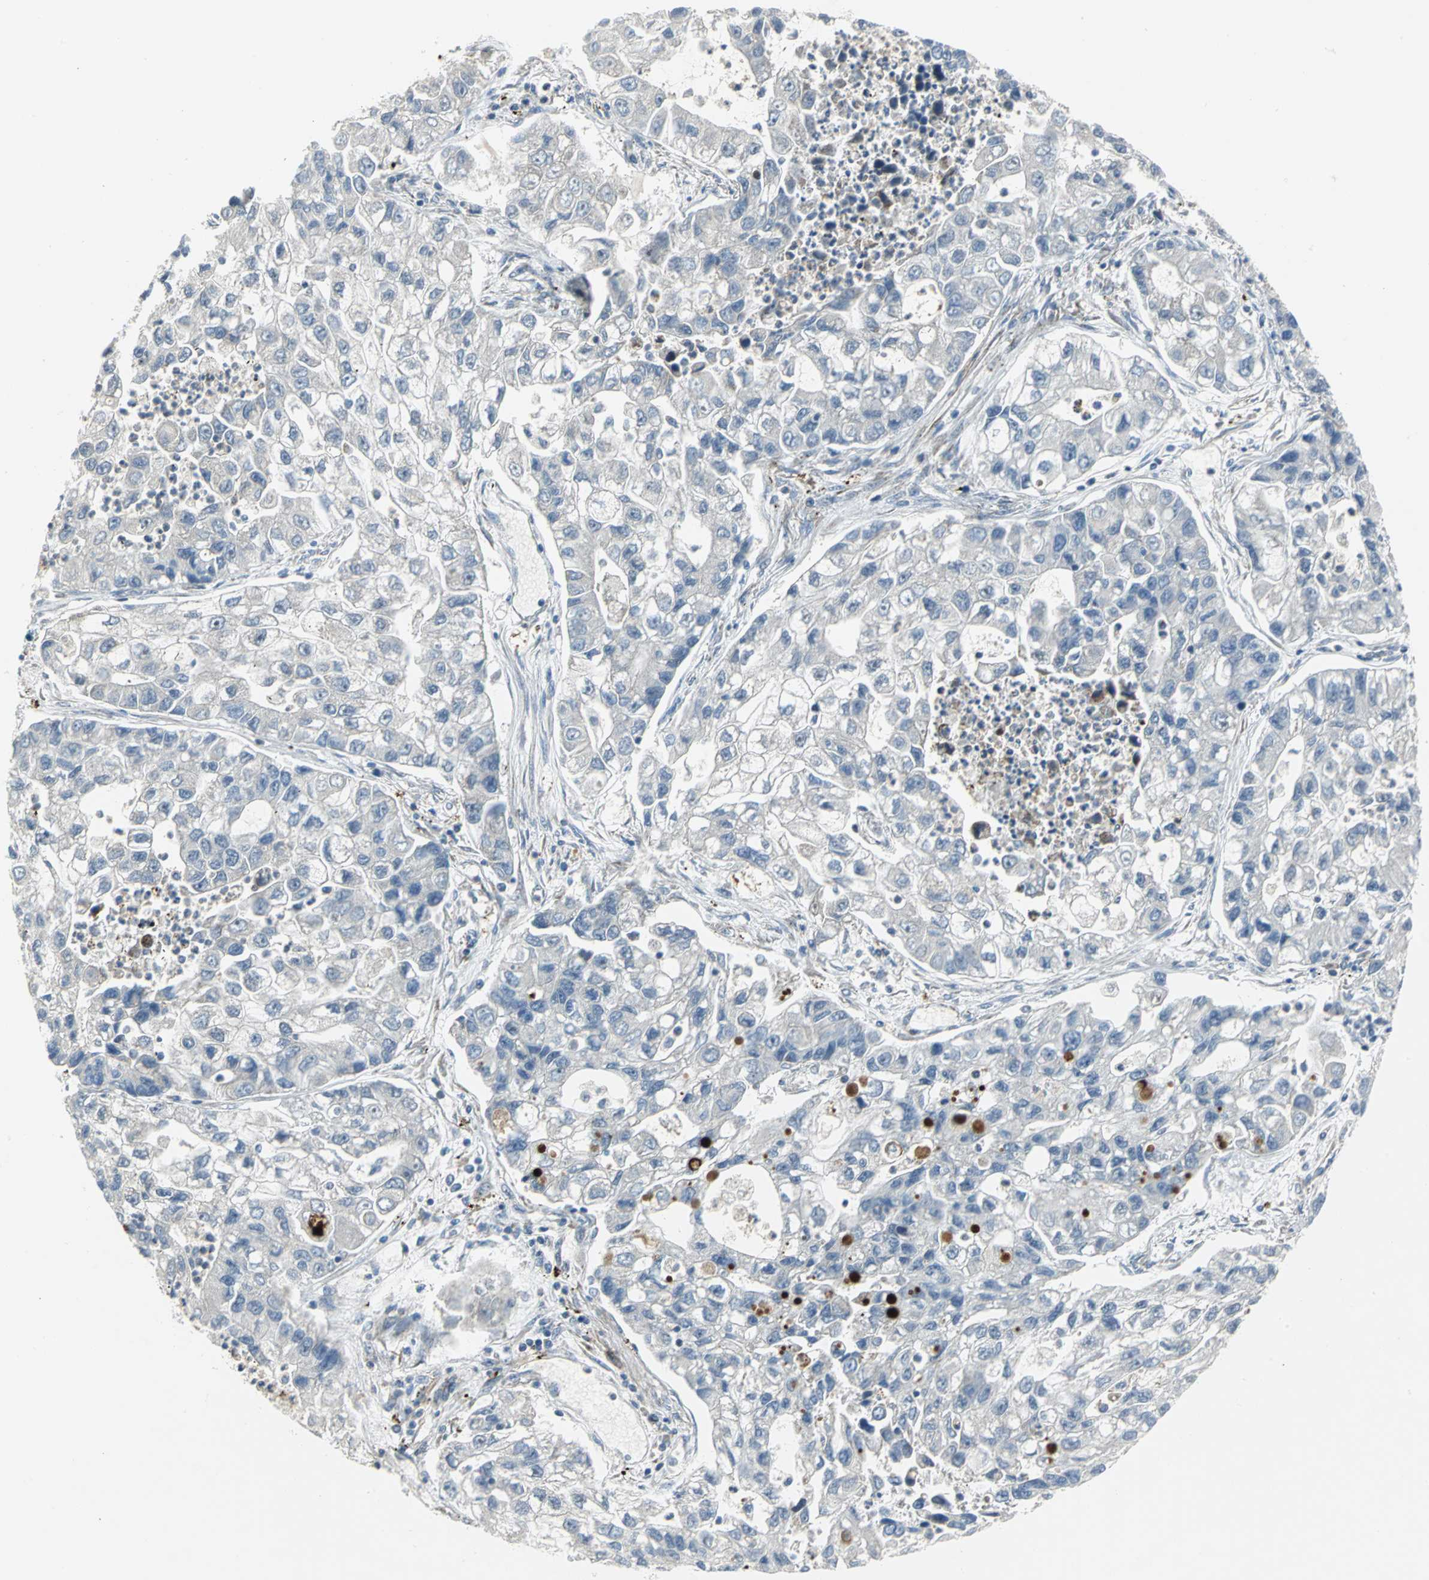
{"staining": {"intensity": "negative", "quantity": "none", "location": "none"}, "tissue": "lung cancer", "cell_type": "Tumor cells", "image_type": "cancer", "snomed": [{"axis": "morphology", "description": "Adenocarcinoma, NOS"}, {"axis": "topography", "description": "Lung"}], "caption": "IHC photomicrograph of adenocarcinoma (lung) stained for a protein (brown), which reveals no staining in tumor cells.", "gene": "SPPL2B", "patient": {"sex": "female", "age": 51}}